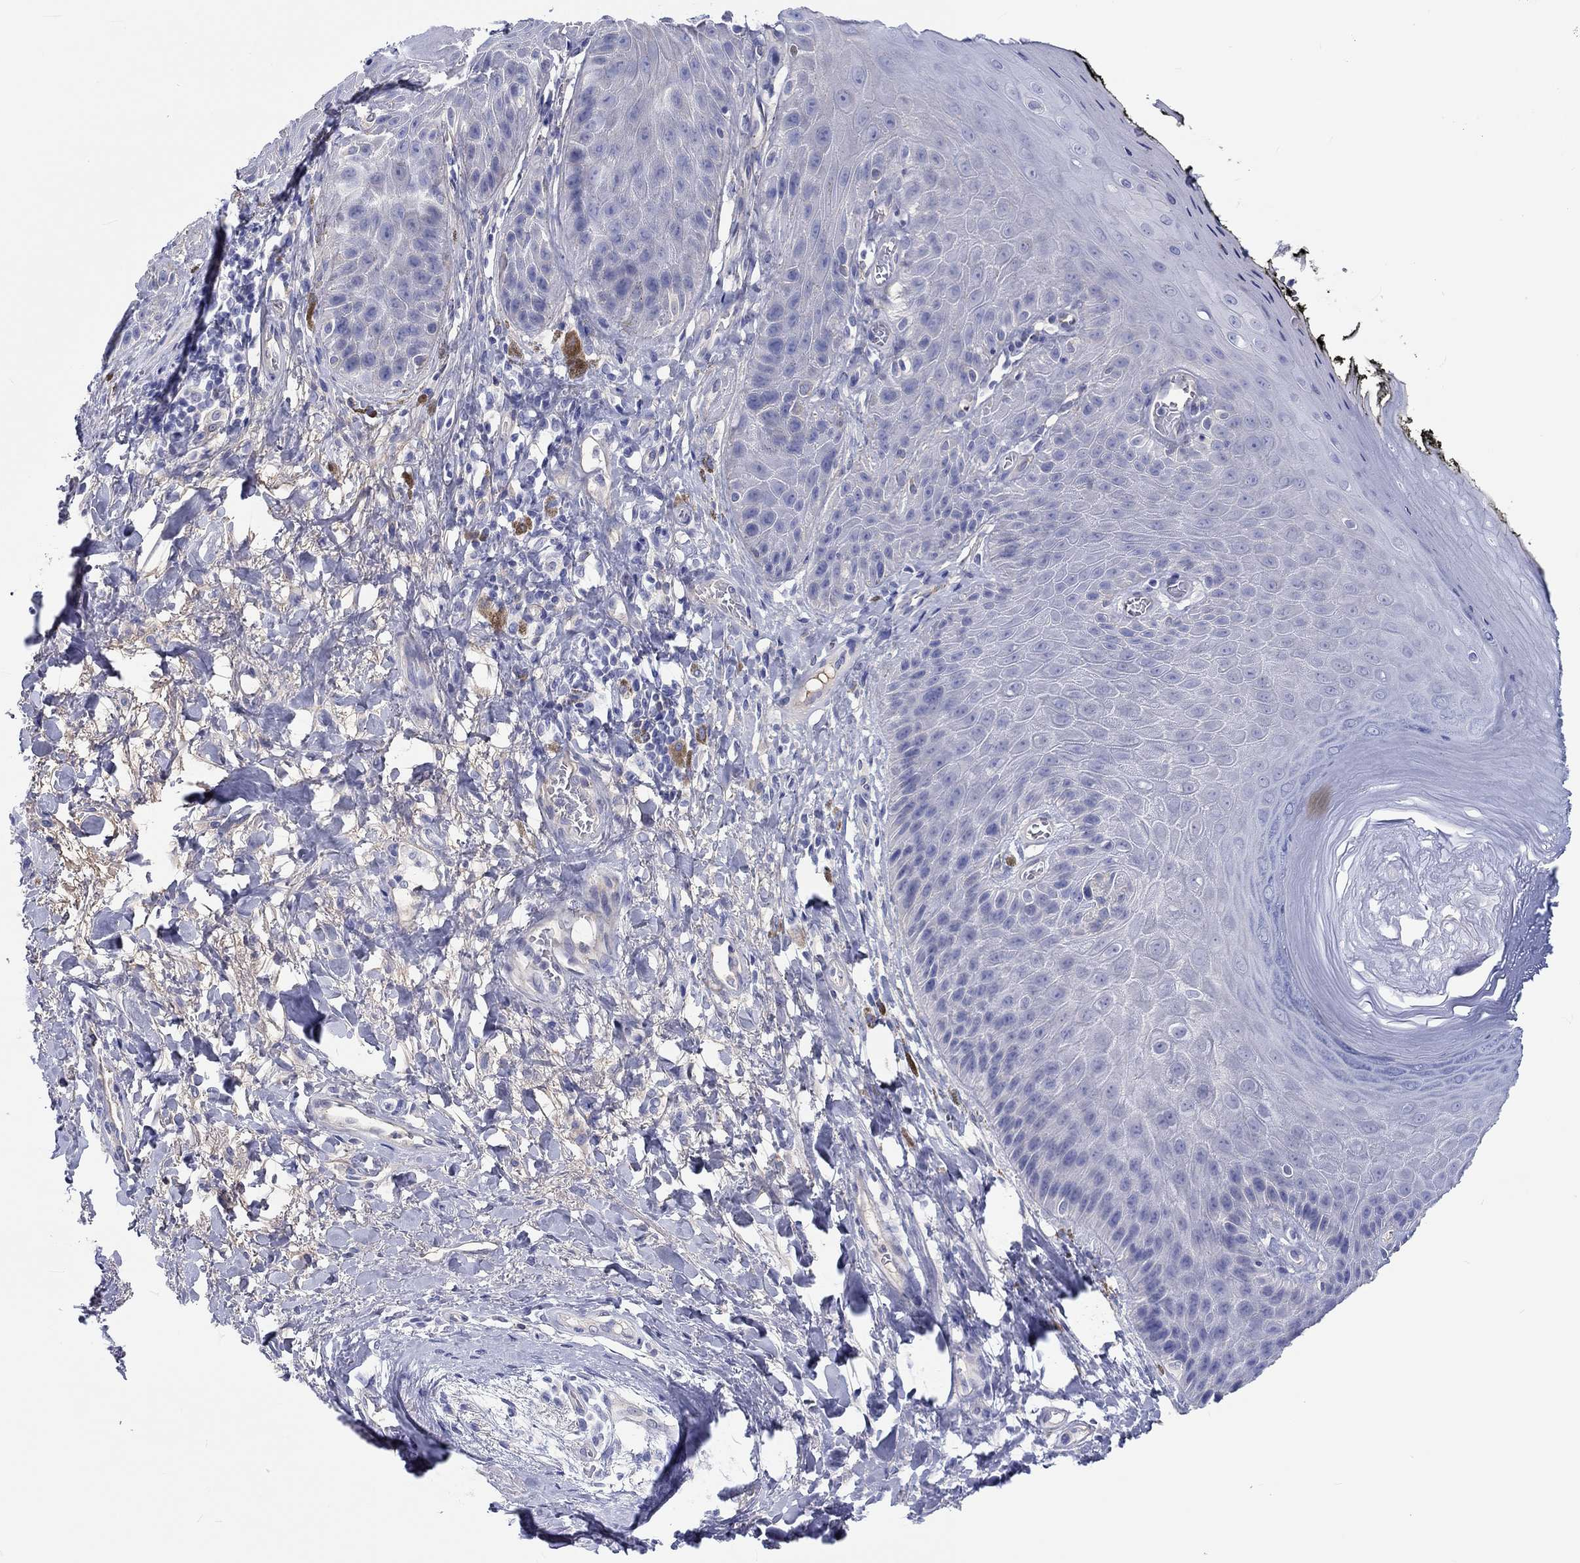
{"staining": {"intensity": "negative", "quantity": "none", "location": "none"}, "tissue": "skin", "cell_type": "Epidermal cells", "image_type": "normal", "snomed": [{"axis": "morphology", "description": "Normal tissue, NOS"}, {"axis": "topography", "description": "Anal"}, {"axis": "topography", "description": "Peripheral nerve tissue"}], "caption": "Image shows no protein positivity in epidermal cells of benign skin. (Stains: DAB (3,3'-diaminobenzidine) immunohistochemistry with hematoxylin counter stain, Microscopy: brightfield microscopy at high magnification).", "gene": "CDY1B", "patient": {"sex": "male", "age": 53}}